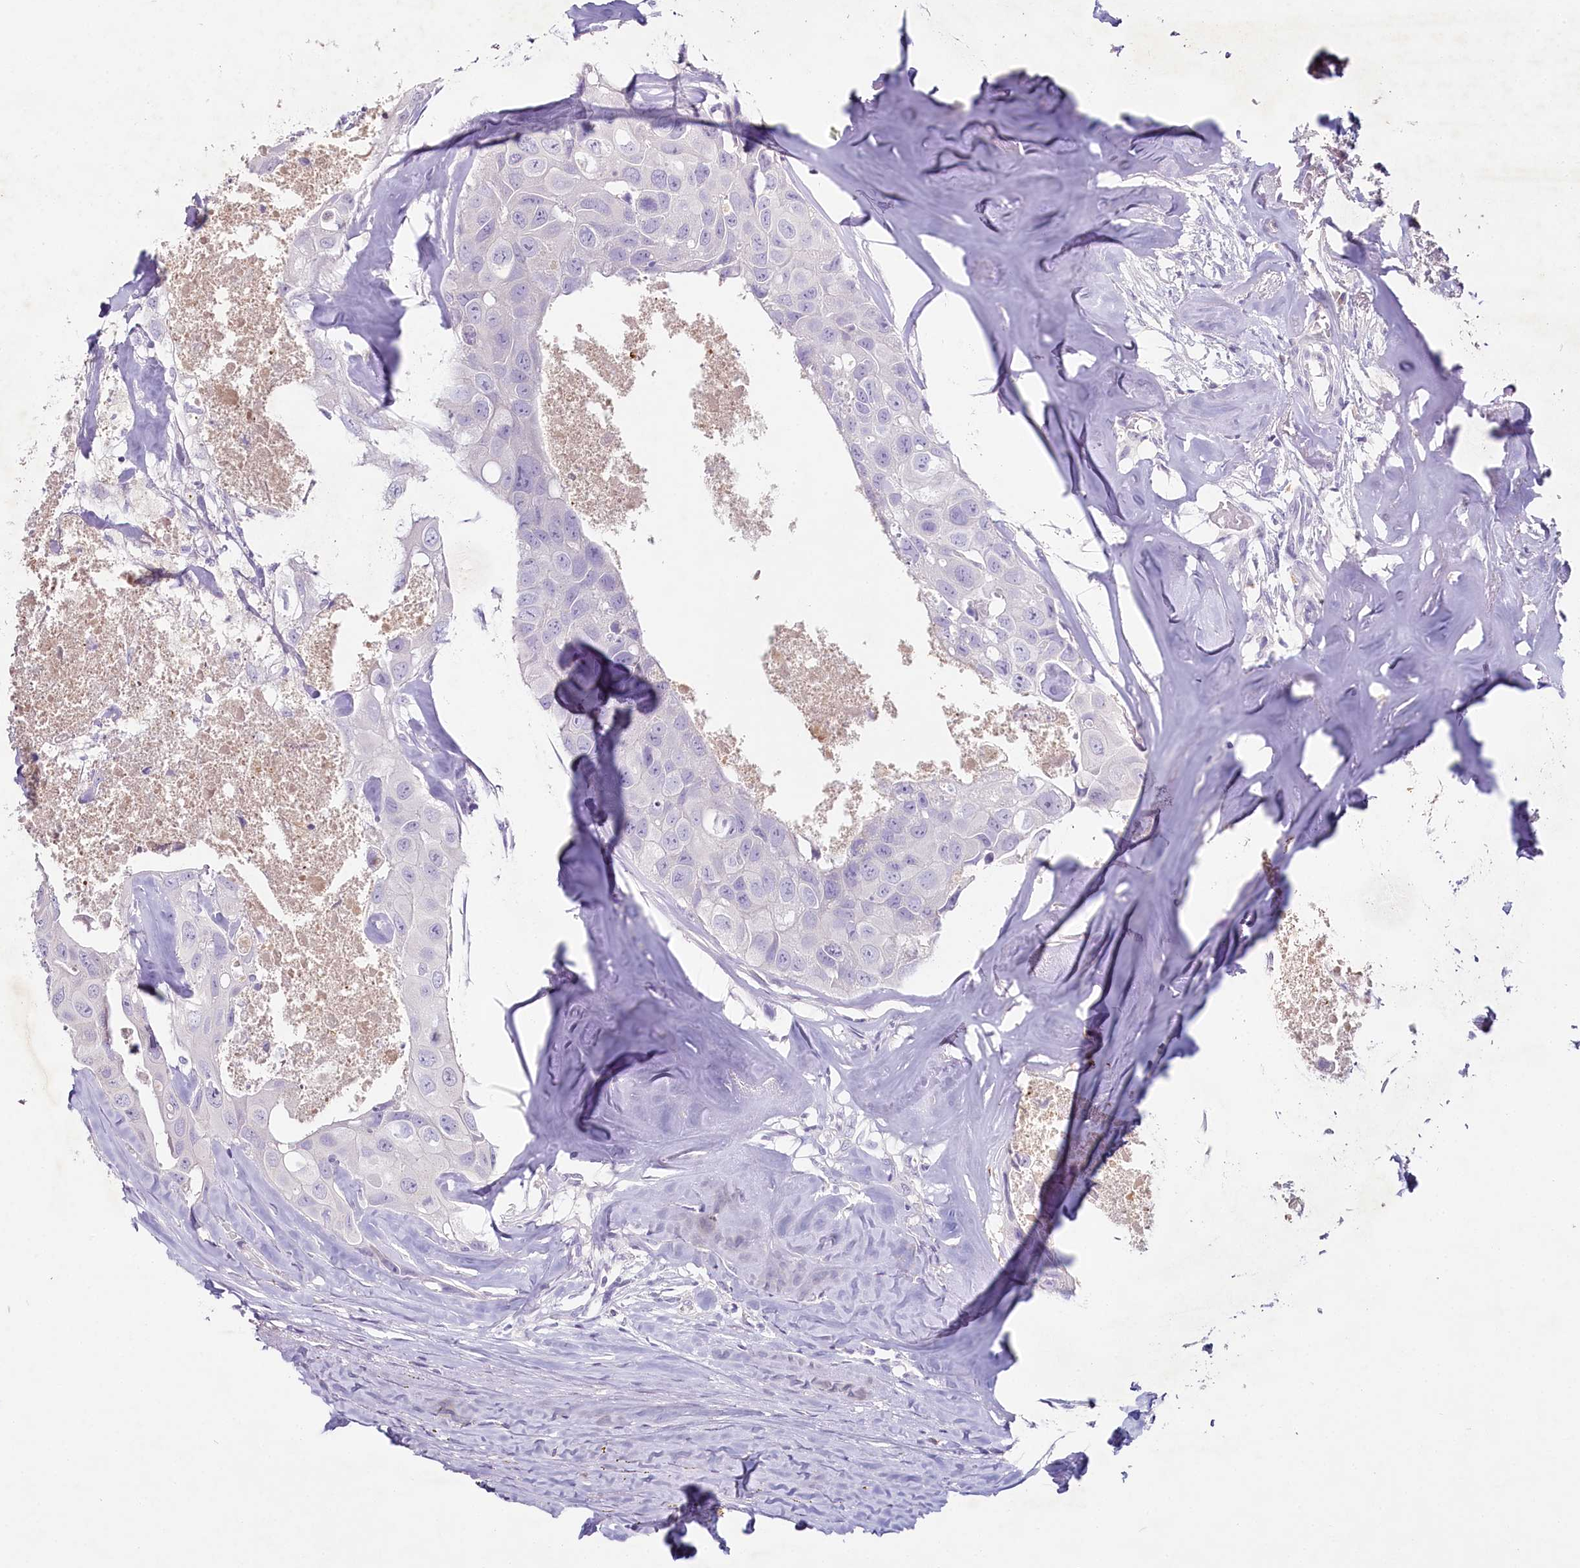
{"staining": {"intensity": "negative", "quantity": "none", "location": "none"}, "tissue": "head and neck cancer", "cell_type": "Tumor cells", "image_type": "cancer", "snomed": [{"axis": "morphology", "description": "Adenocarcinoma, NOS"}, {"axis": "morphology", "description": "Adenocarcinoma, metastatic, NOS"}, {"axis": "topography", "description": "Head-Neck"}], "caption": "Tumor cells are negative for brown protein staining in head and neck cancer.", "gene": "HPD", "patient": {"sex": "male", "age": 75}}